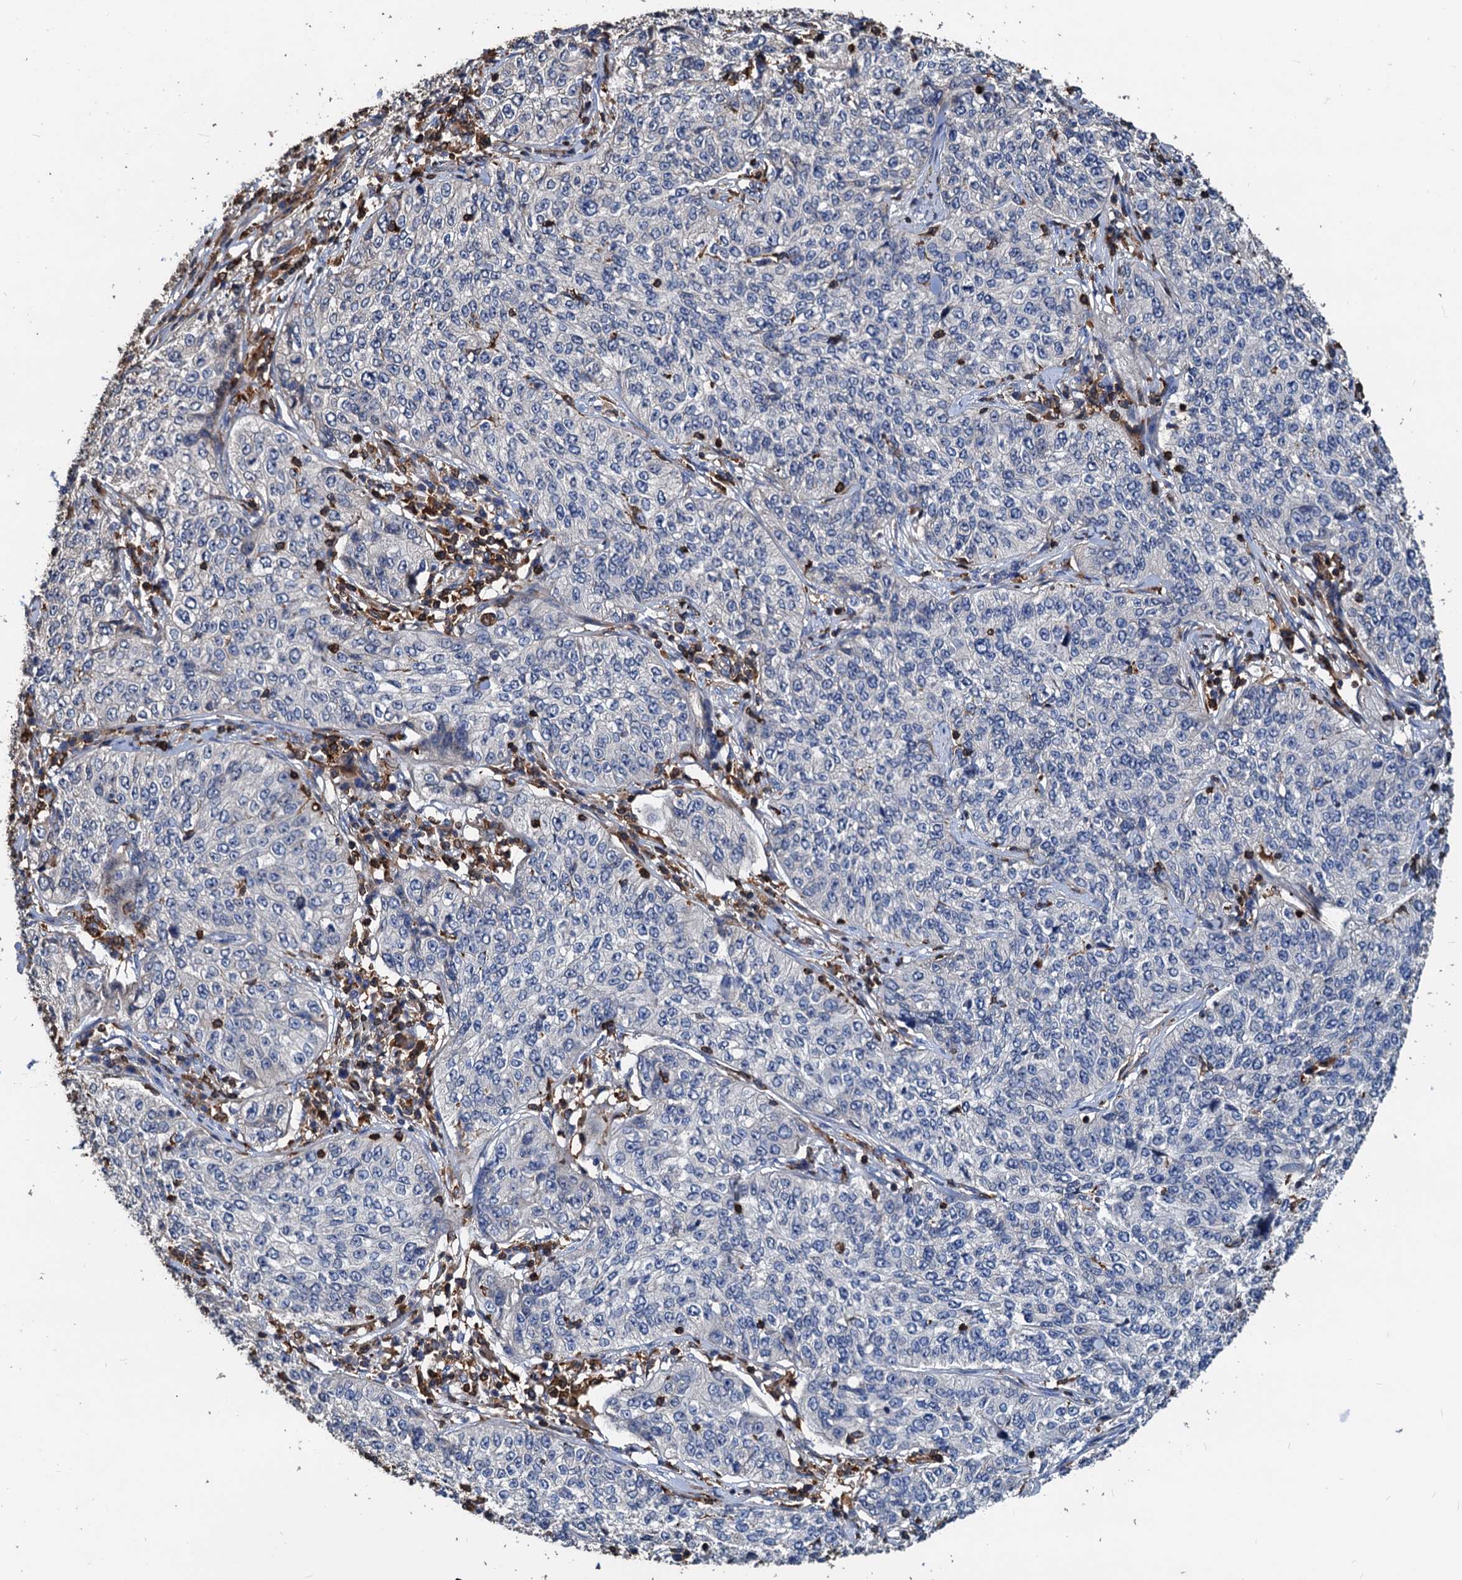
{"staining": {"intensity": "negative", "quantity": "none", "location": "none"}, "tissue": "cervical cancer", "cell_type": "Tumor cells", "image_type": "cancer", "snomed": [{"axis": "morphology", "description": "Squamous cell carcinoma, NOS"}, {"axis": "topography", "description": "Cervix"}], "caption": "The immunohistochemistry (IHC) image has no significant staining in tumor cells of cervical squamous cell carcinoma tissue.", "gene": "LCP2", "patient": {"sex": "female", "age": 35}}